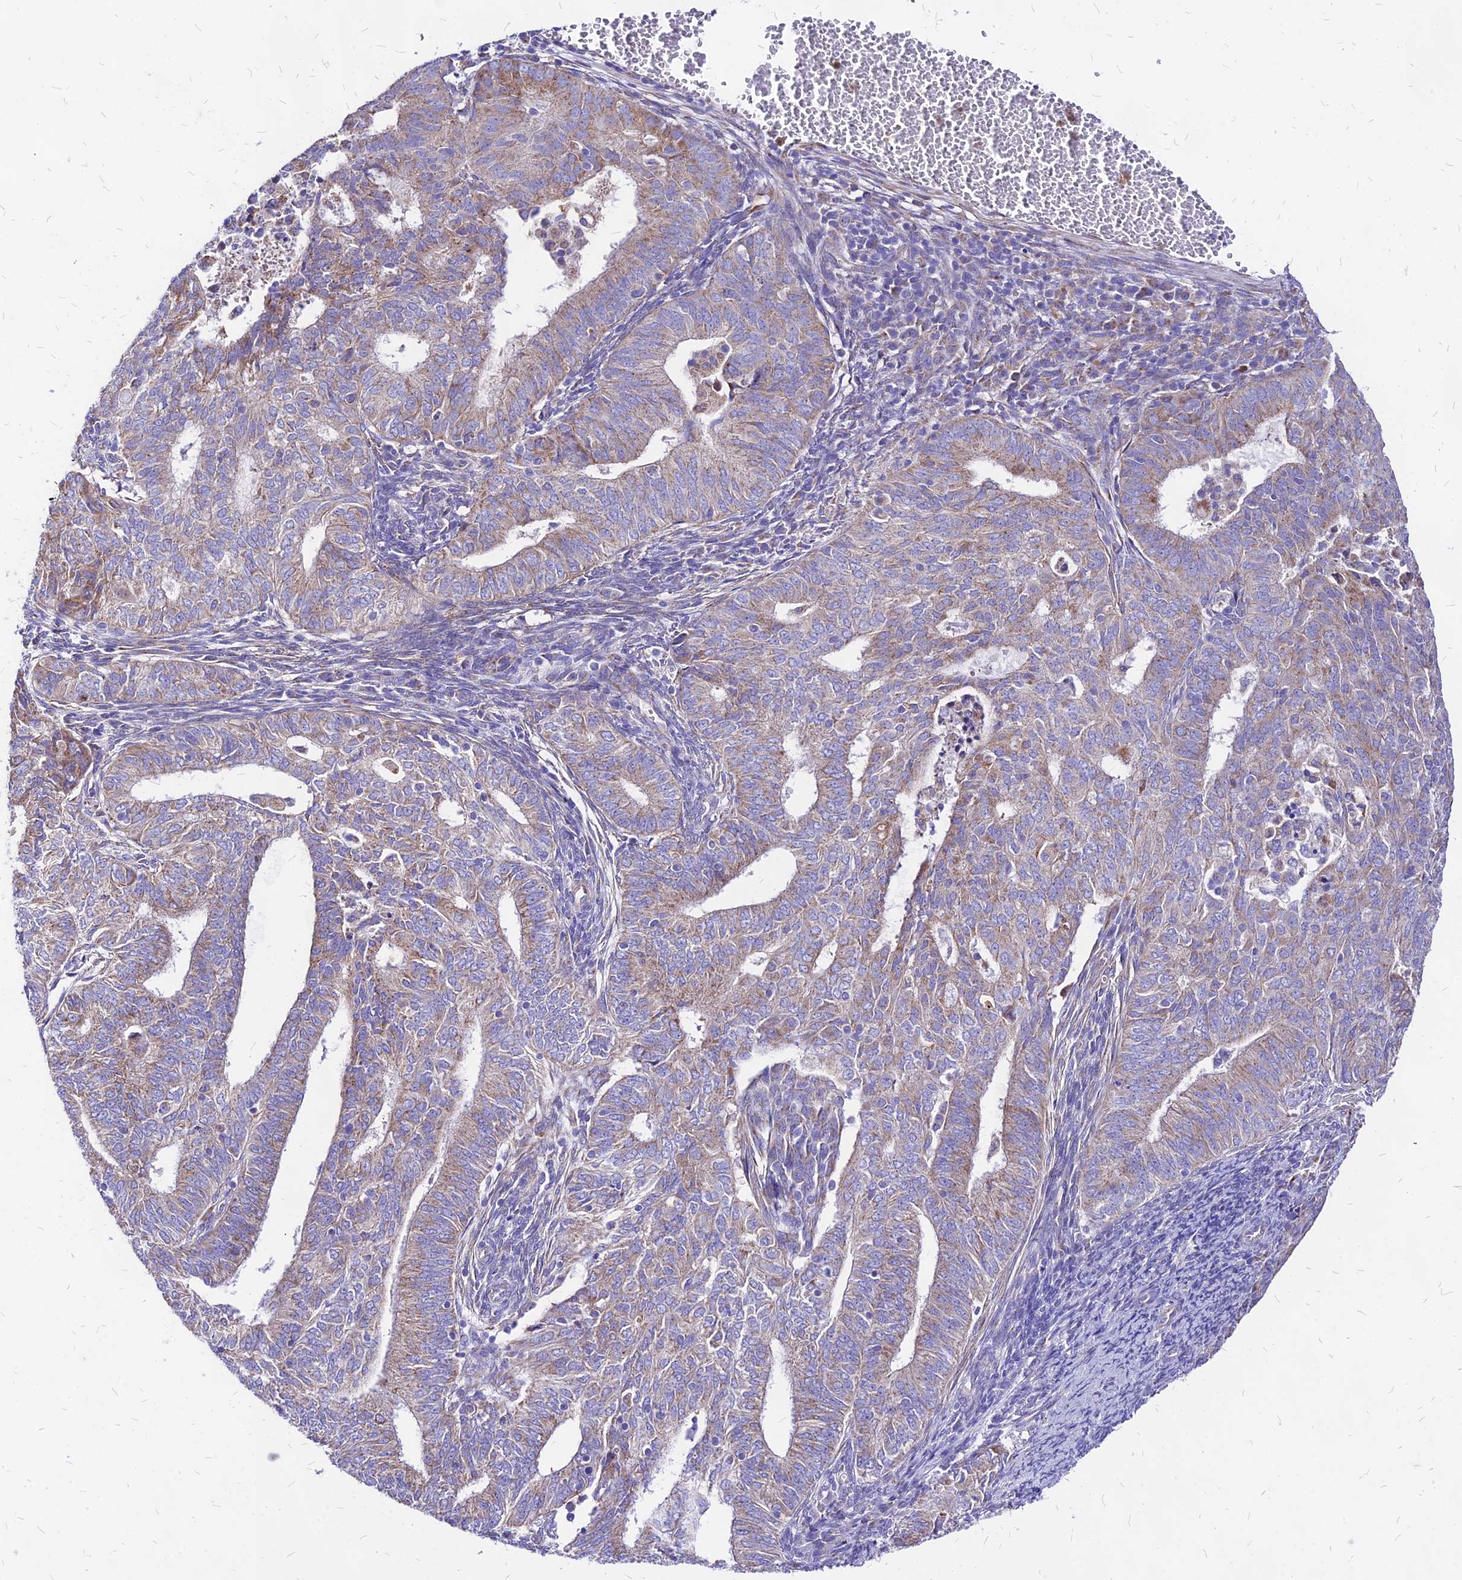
{"staining": {"intensity": "weak", "quantity": ">75%", "location": "cytoplasmic/membranous"}, "tissue": "endometrial cancer", "cell_type": "Tumor cells", "image_type": "cancer", "snomed": [{"axis": "morphology", "description": "Adenocarcinoma, NOS"}, {"axis": "topography", "description": "Endometrium"}], "caption": "A low amount of weak cytoplasmic/membranous expression is seen in approximately >75% of tumor cells in endometrial cancer tissue.", "gene": "MRPL3", "patient": {"sex": "female", "age": 62}}